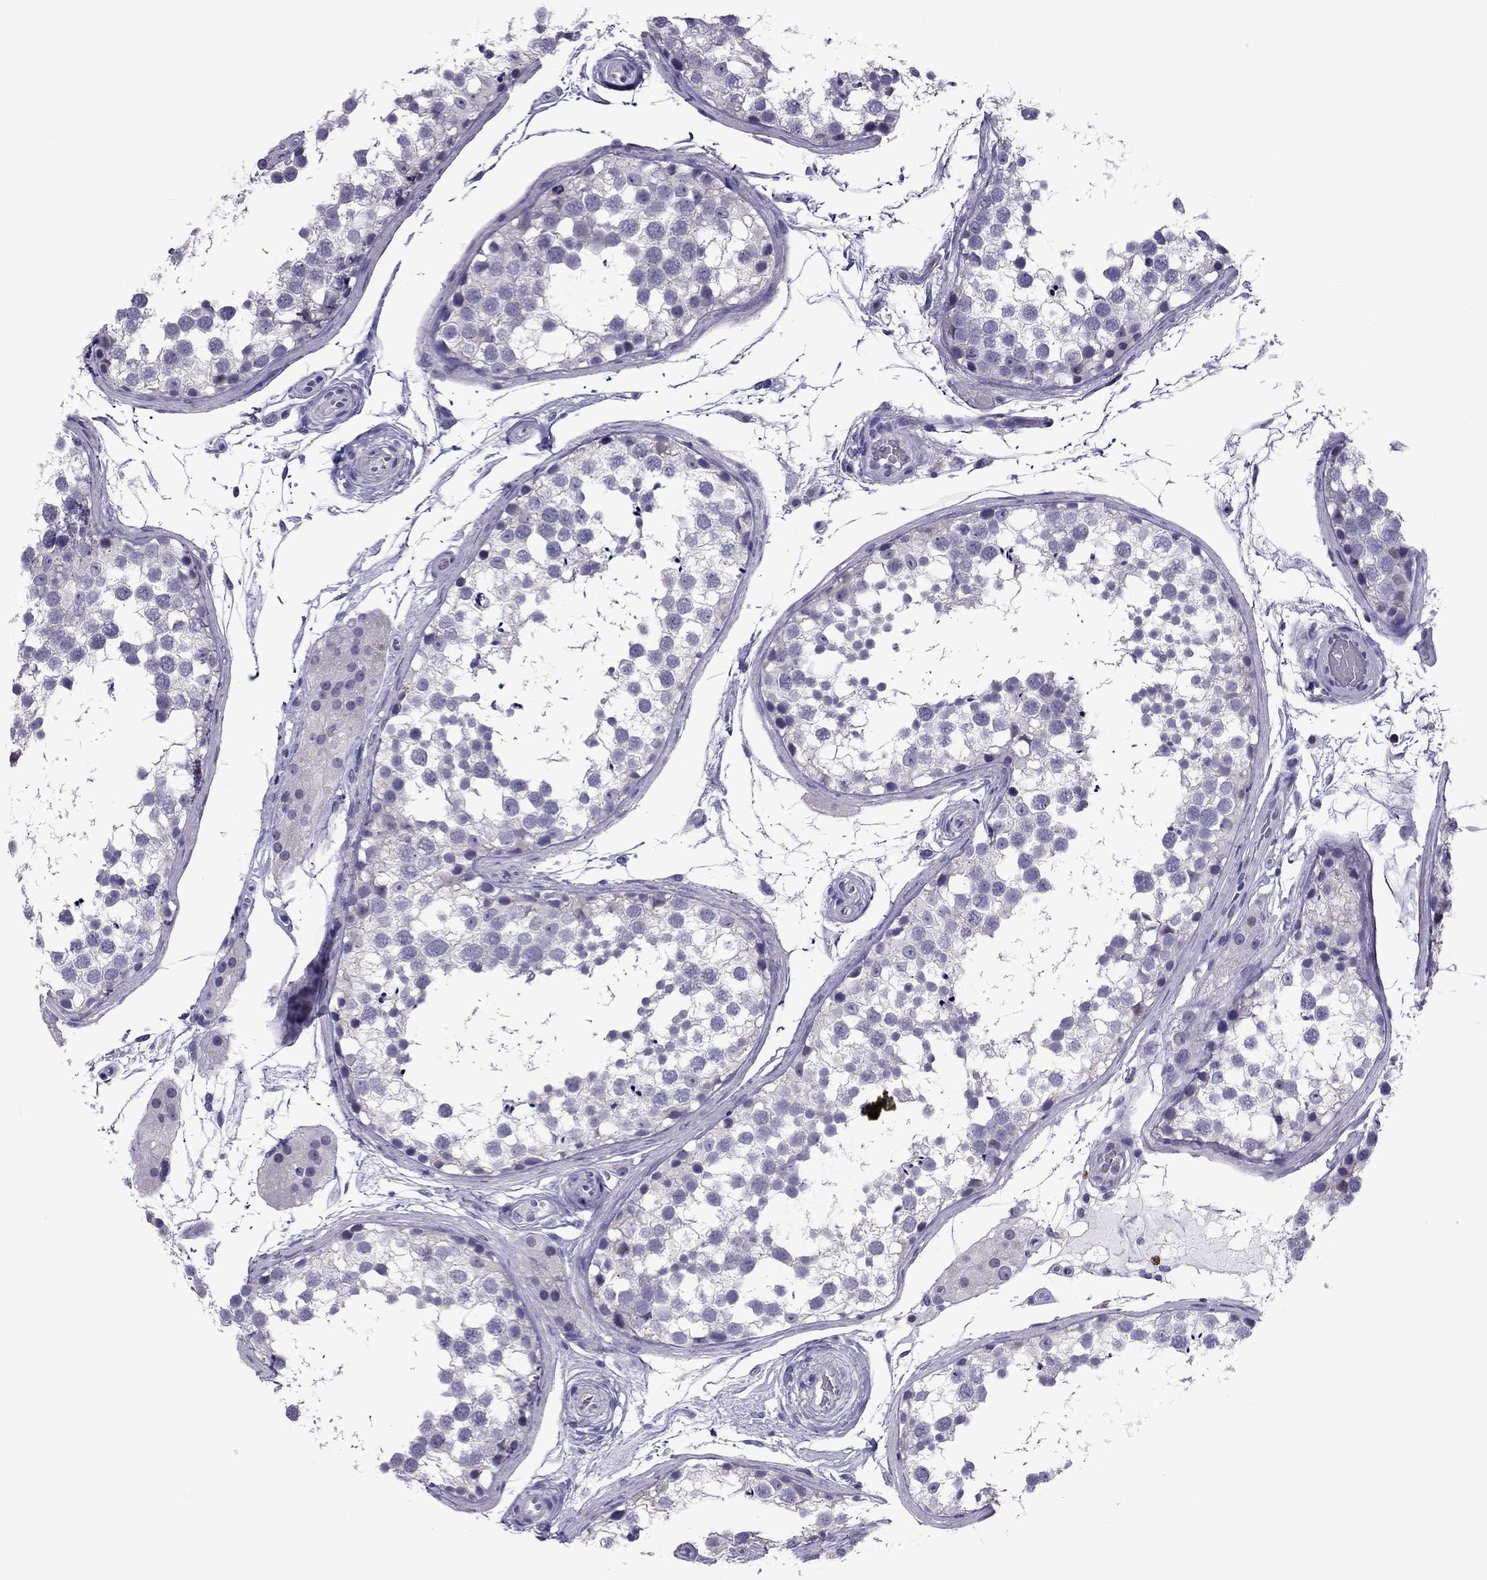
{"staining": {"intensity": "negative", "quantity": "none", "location": "none"}, "tissue": "testis", "cell_type": "Cells in seminiferous ducts", "image_type": "normal", "snomed": [{"axis": "morphology", "description": "Normal tissue, NOS"}, {"axis": "morphology", "description": "Seminoma, NOS"}, {"axis": "topography", "description": "Testis"}], "caption": "Immunohistochemistry (IHC) micrograph of normal testis: human testis stained with DAB (3,3'-diaminobenzidine) reveals no significant protein positivity in cells in seminiferous ducts. (Brightfield microscopy of DAB (3,3'-diaminobenzidine) IHC at high magnification).", "gene": "CCL27", "patient": {"sex": "male", "age": 65}}